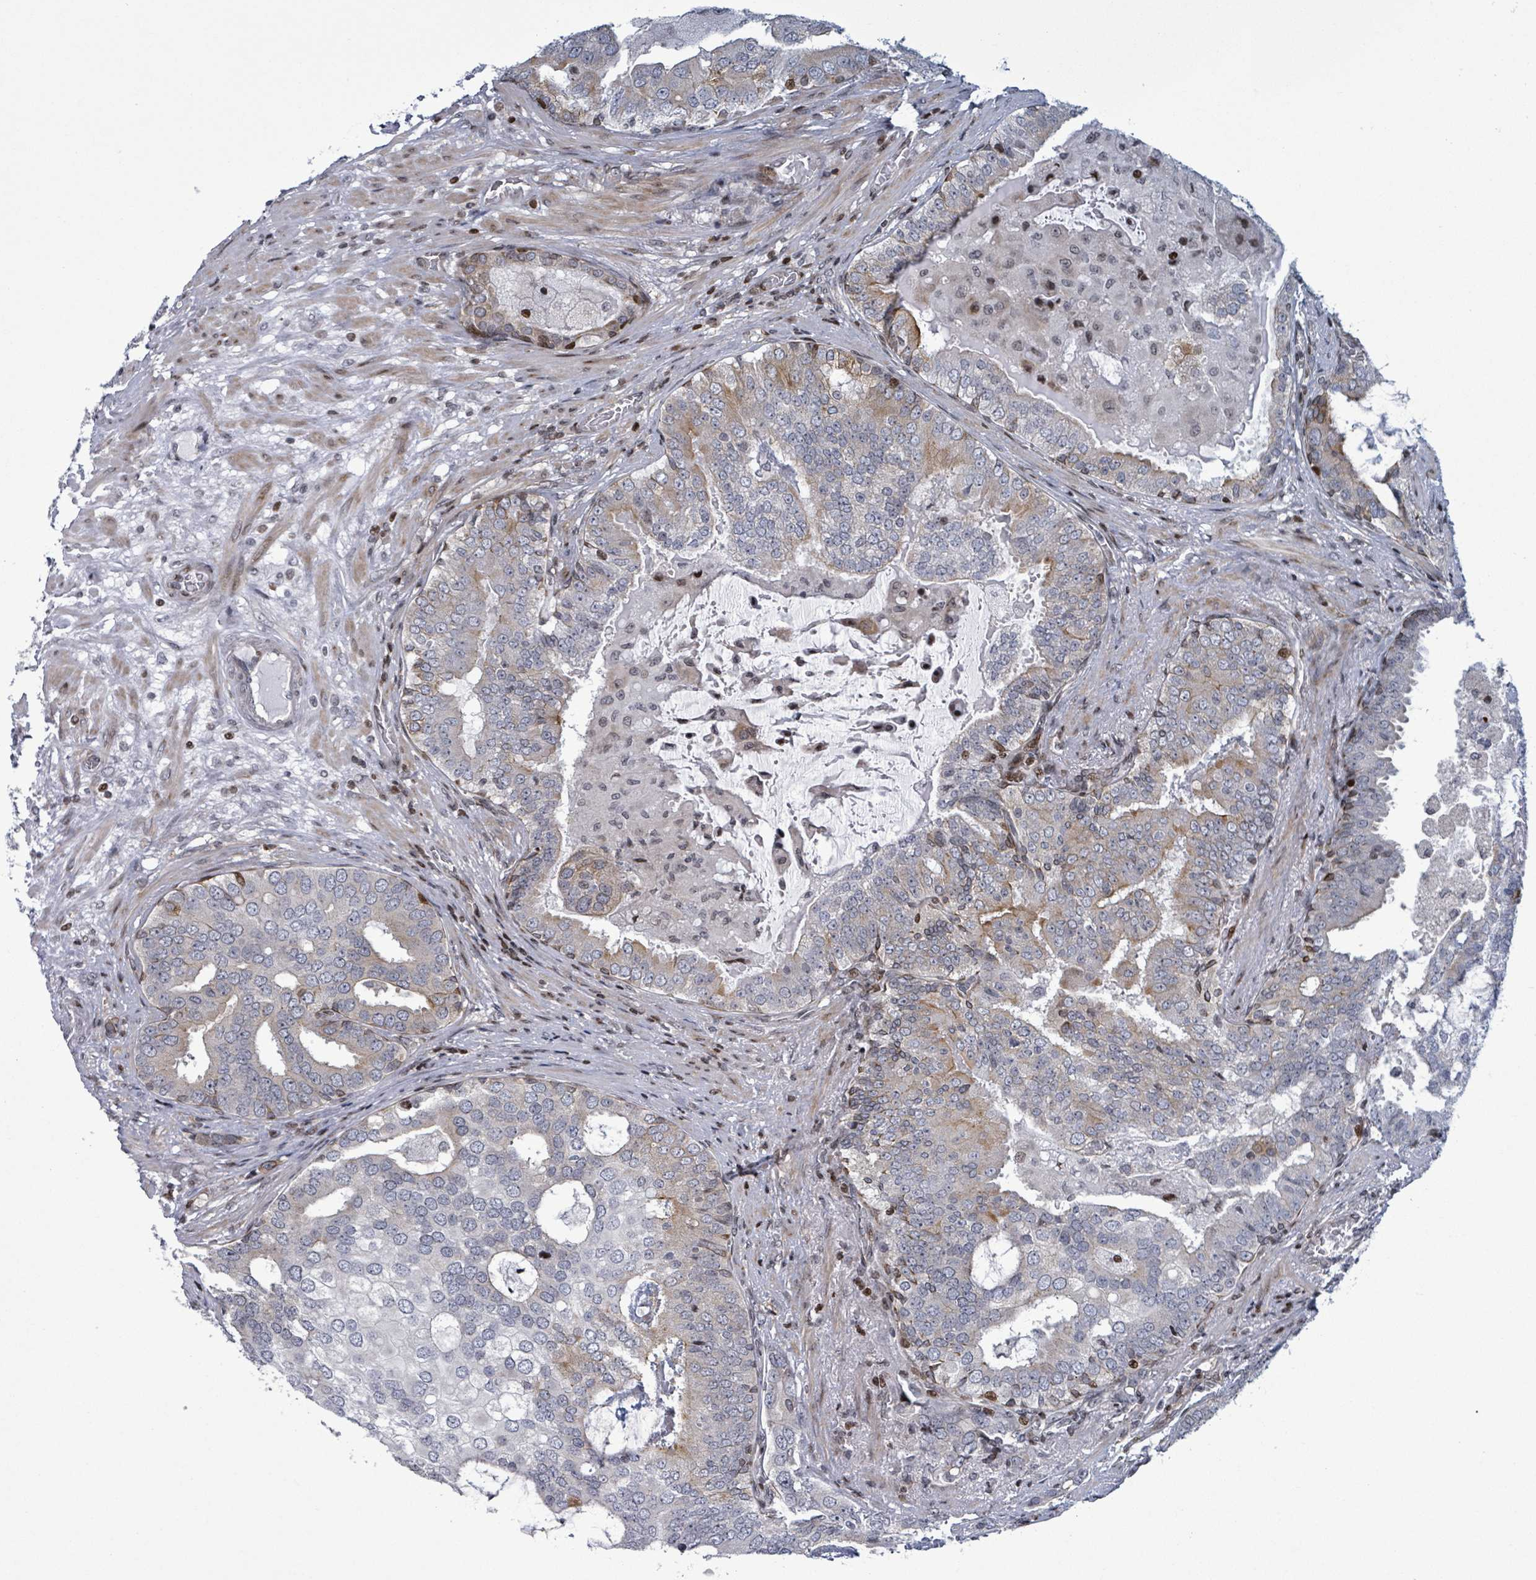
{"staining": {"intensity": "moderate", "quantity": "<25%", "location": "cytoplasmic/membranous"}, "tissue": "prostate cancer", "cell_type": "Tumor cells", "image_type": "cancer", "snomed": [{"axis": "morphology", "description": "Adenocarcinoma, High grade"}, {"axis": "topography", "description": "Prostate"}], "caption": "The image reveals a brown stain indicating the presence of a protein in the cytoplasmic/membranous of tumor cells in prostate high-grade adenocarcinoma.", "gene": "FNDC4", "patient": {"sex": "male", "age": 55}}